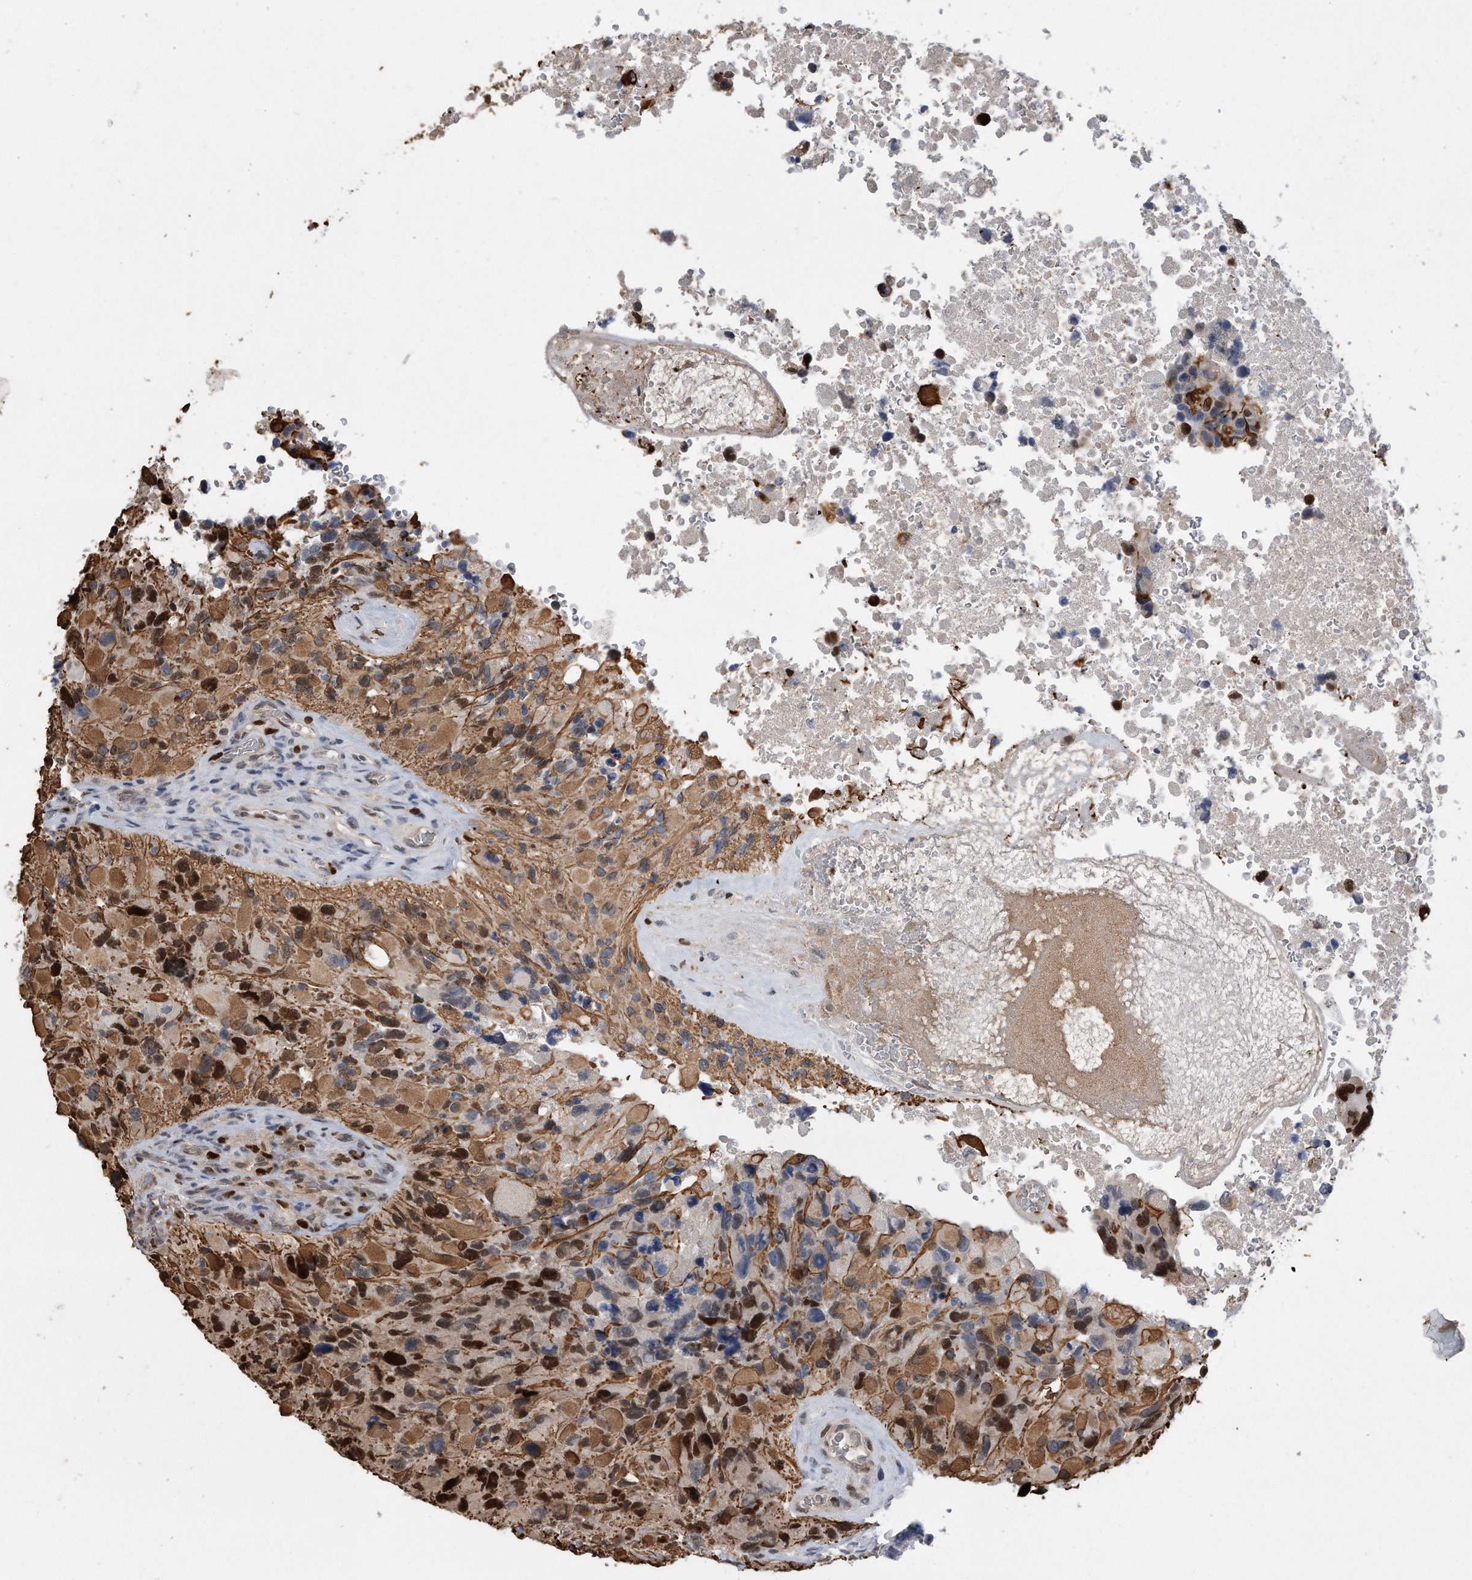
{"staining": {"intensity": "strong", "quantity": "25%-75%", "location": "nuclear"}, "tissue": "glioma", "cell_type": "Tumor cells", "image_type": "cancer", "snomed": [{"axis": "morphology", "description": "Glioma, malignant, High grade"}, {"axis": "topography", "description": "Brain"}], "caption": "Immunohistochemistry histopathology image of glioma stained for a protein (brown), which displays high levels of strong nuclear expression in approximately 25%-75% of tumor cells.", "gene": "PCNA", "patient": {"sex": "male", "age": 69}}